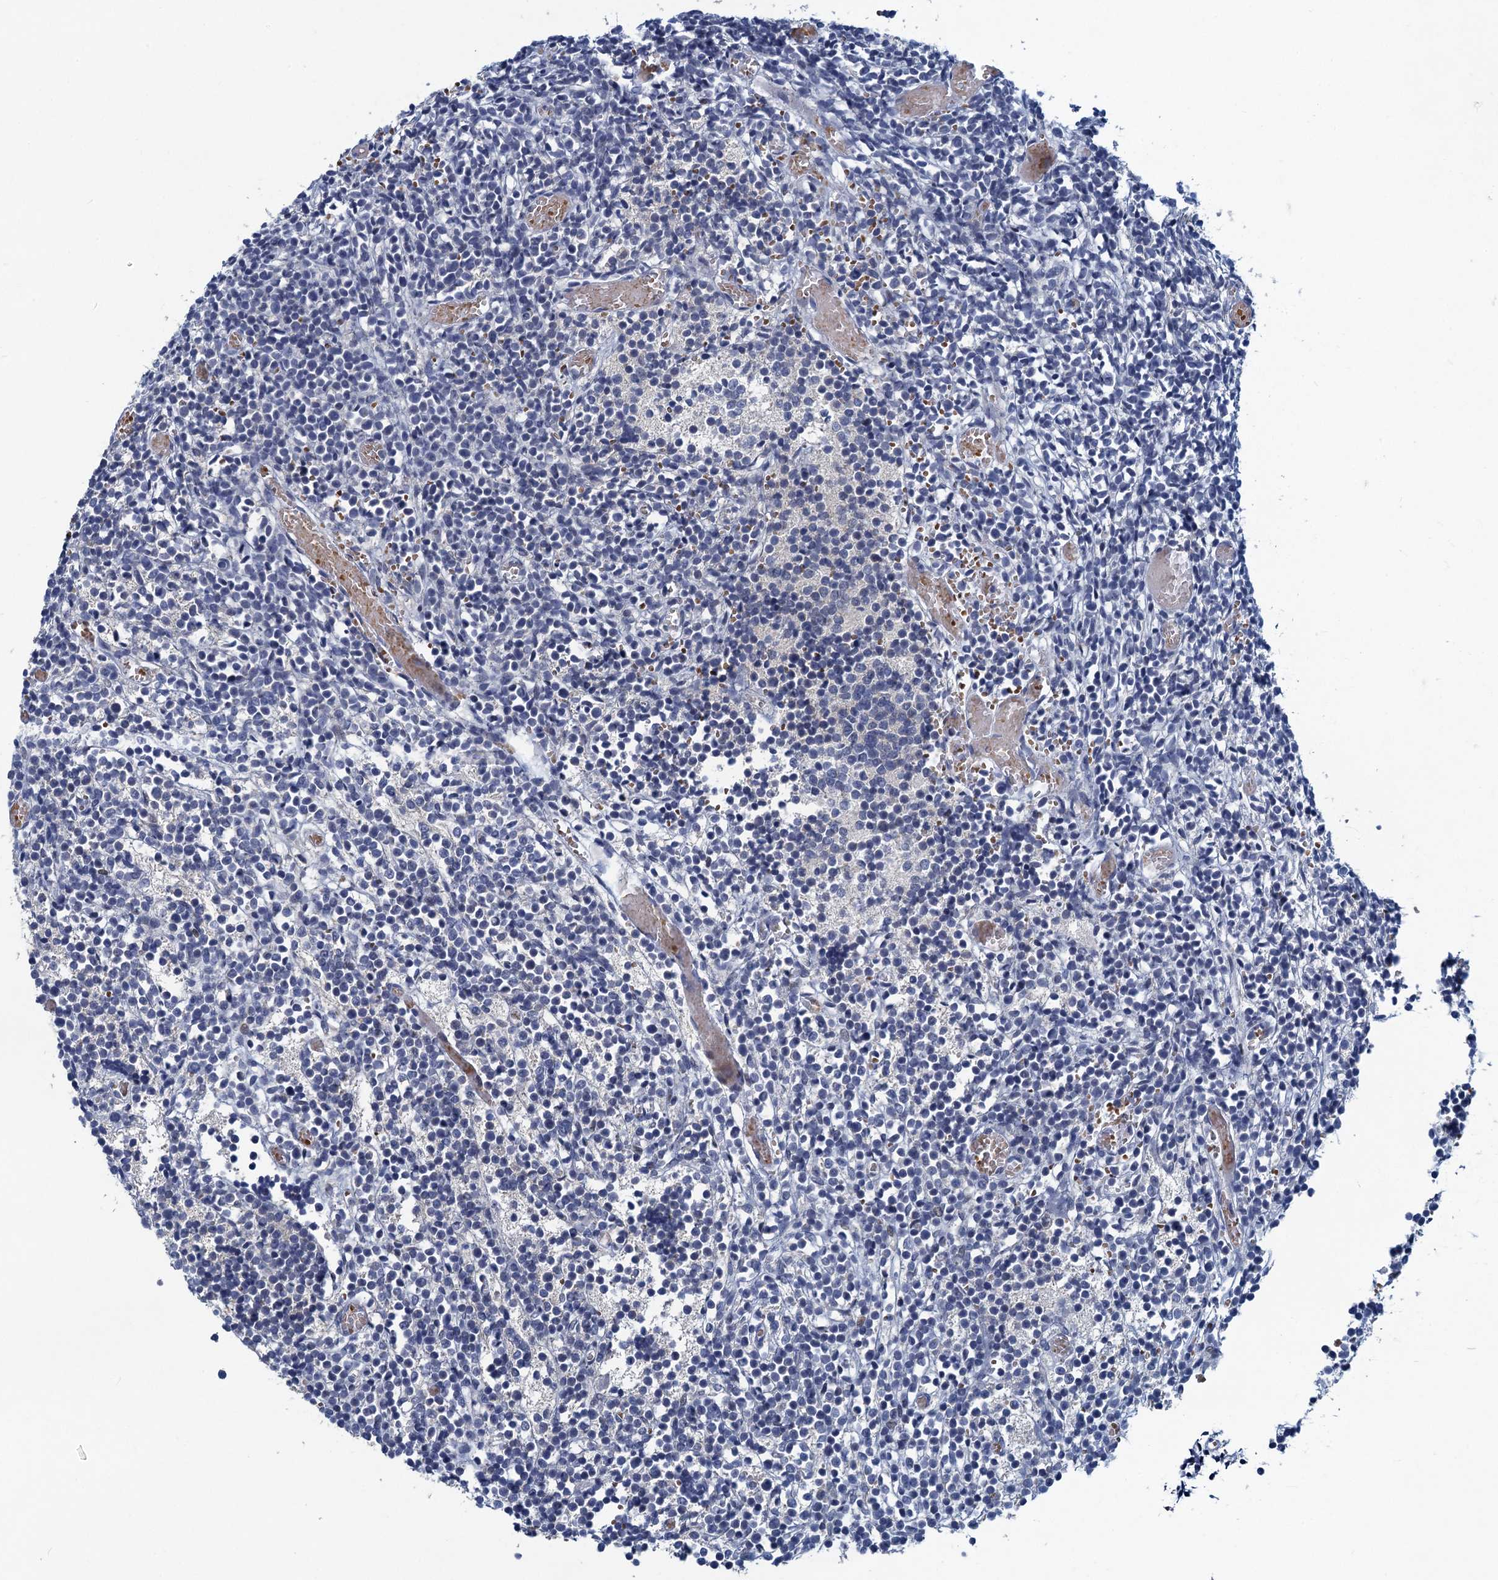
{"staining": {"intensity": "negative", "quantity": "none", "location": "none"}, "tissue": "glioma", "cell_type": "Tumor cells", "image_type": "cancer", "snomed": [{"axis": "morphology", "description": "Glioma, malignant, Low grade"}, {"axis": "topography", "description": "Brain"}], "caption": "Immunohistochemistry histopathology image of neoplastic tissue: malignant glioma (low-grade) stained with DAB demonstrates no significant protein positivity in tumor cells.", "gene": "ATOSA", "patient": {"sex": "female", "age": 1}}